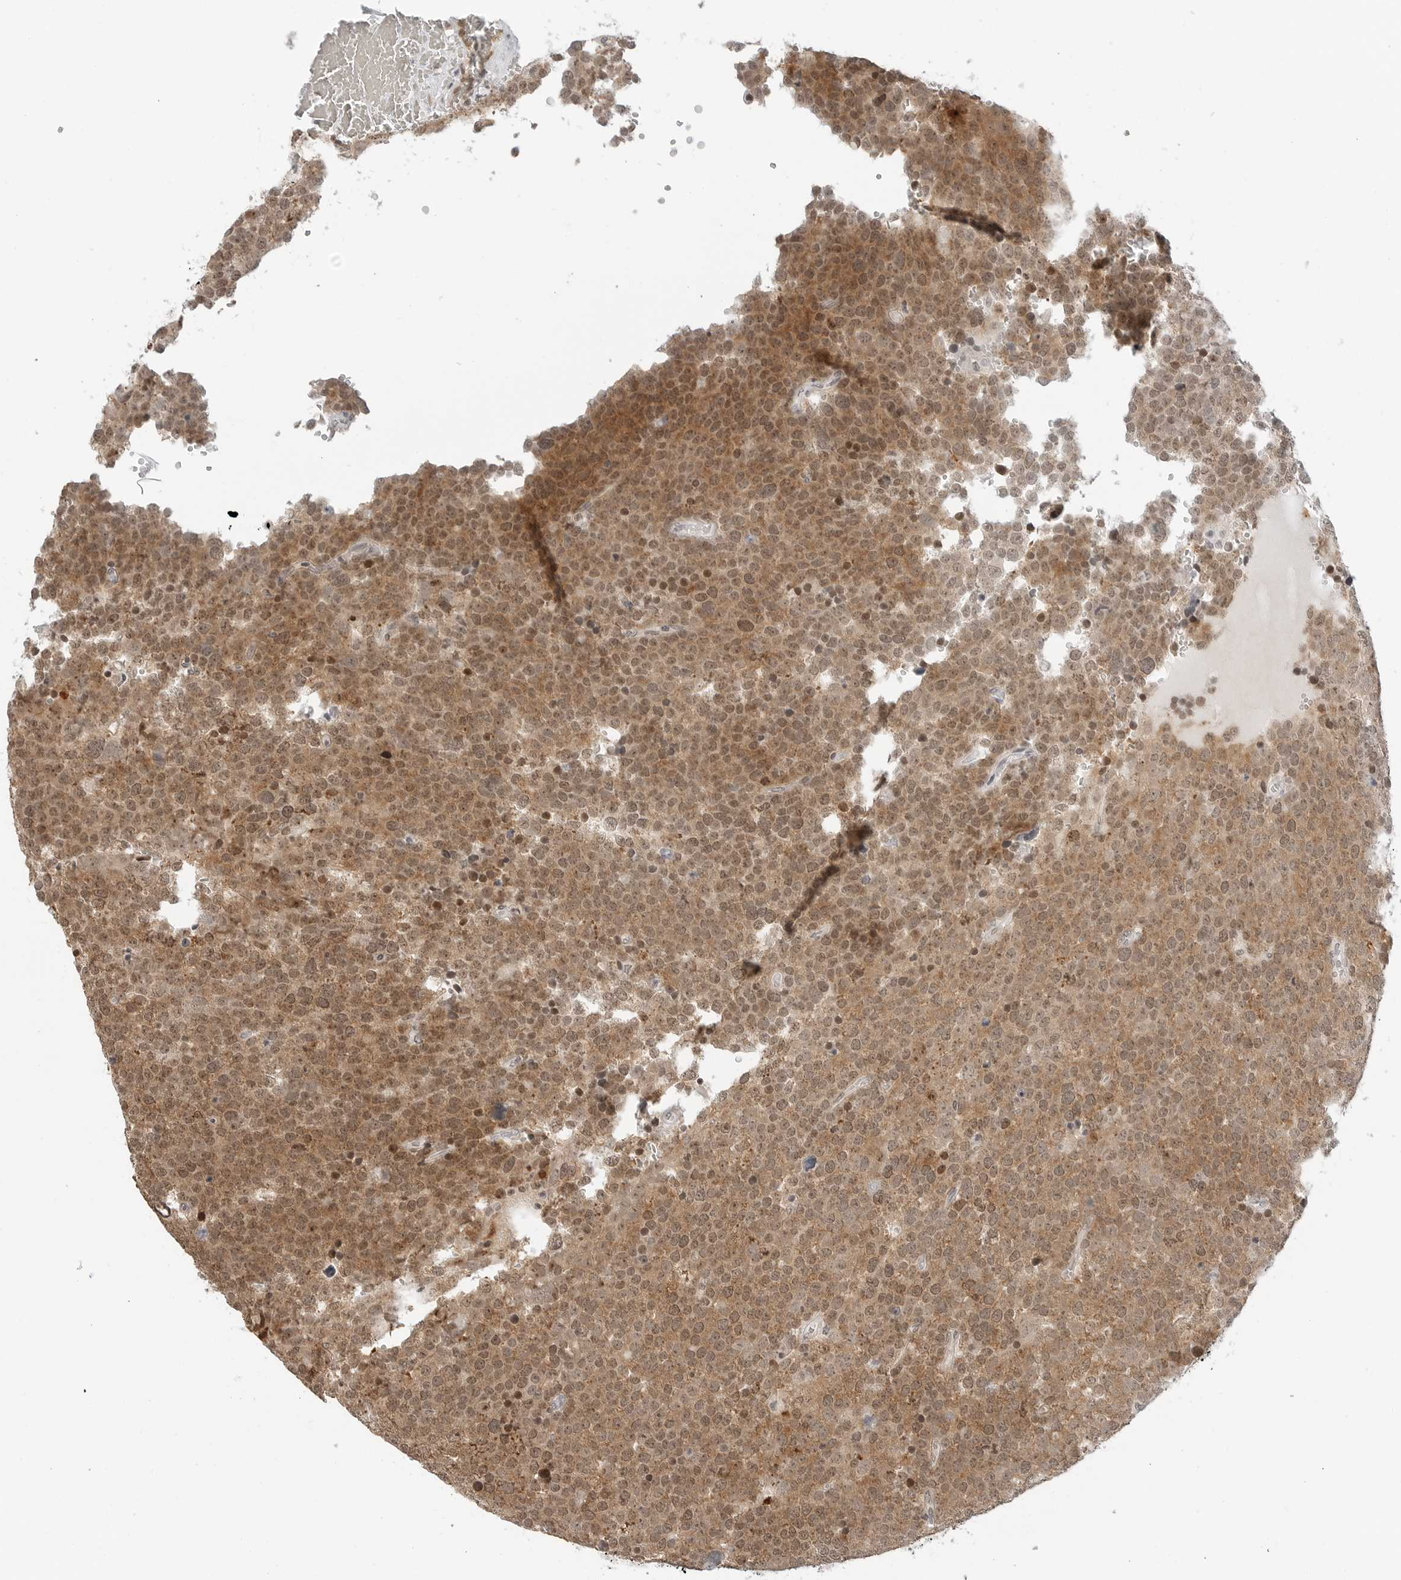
{"staining": {"intensity": "moderate", "quantity": ">75%", "location": "cytoplasmic/membranous,nuclear"}, "tissue": "testis cancer", "cell_type": "Tumor cells", "image_type": "cancer", "snomed": [{"axis": "morphology", "description": "Seminoma, NOS"}, {"axis": "topography", "description": "Testis"}], "caption": "Approximately >75% of tumor cells in human testis cancer demonstrate moderate cytoplasmic/membranous and nuclear protein positivity as visualized by brown immunohistochemical staining.", "gene": "METAP1", "patient": {"sex": "male", "age": 71}}